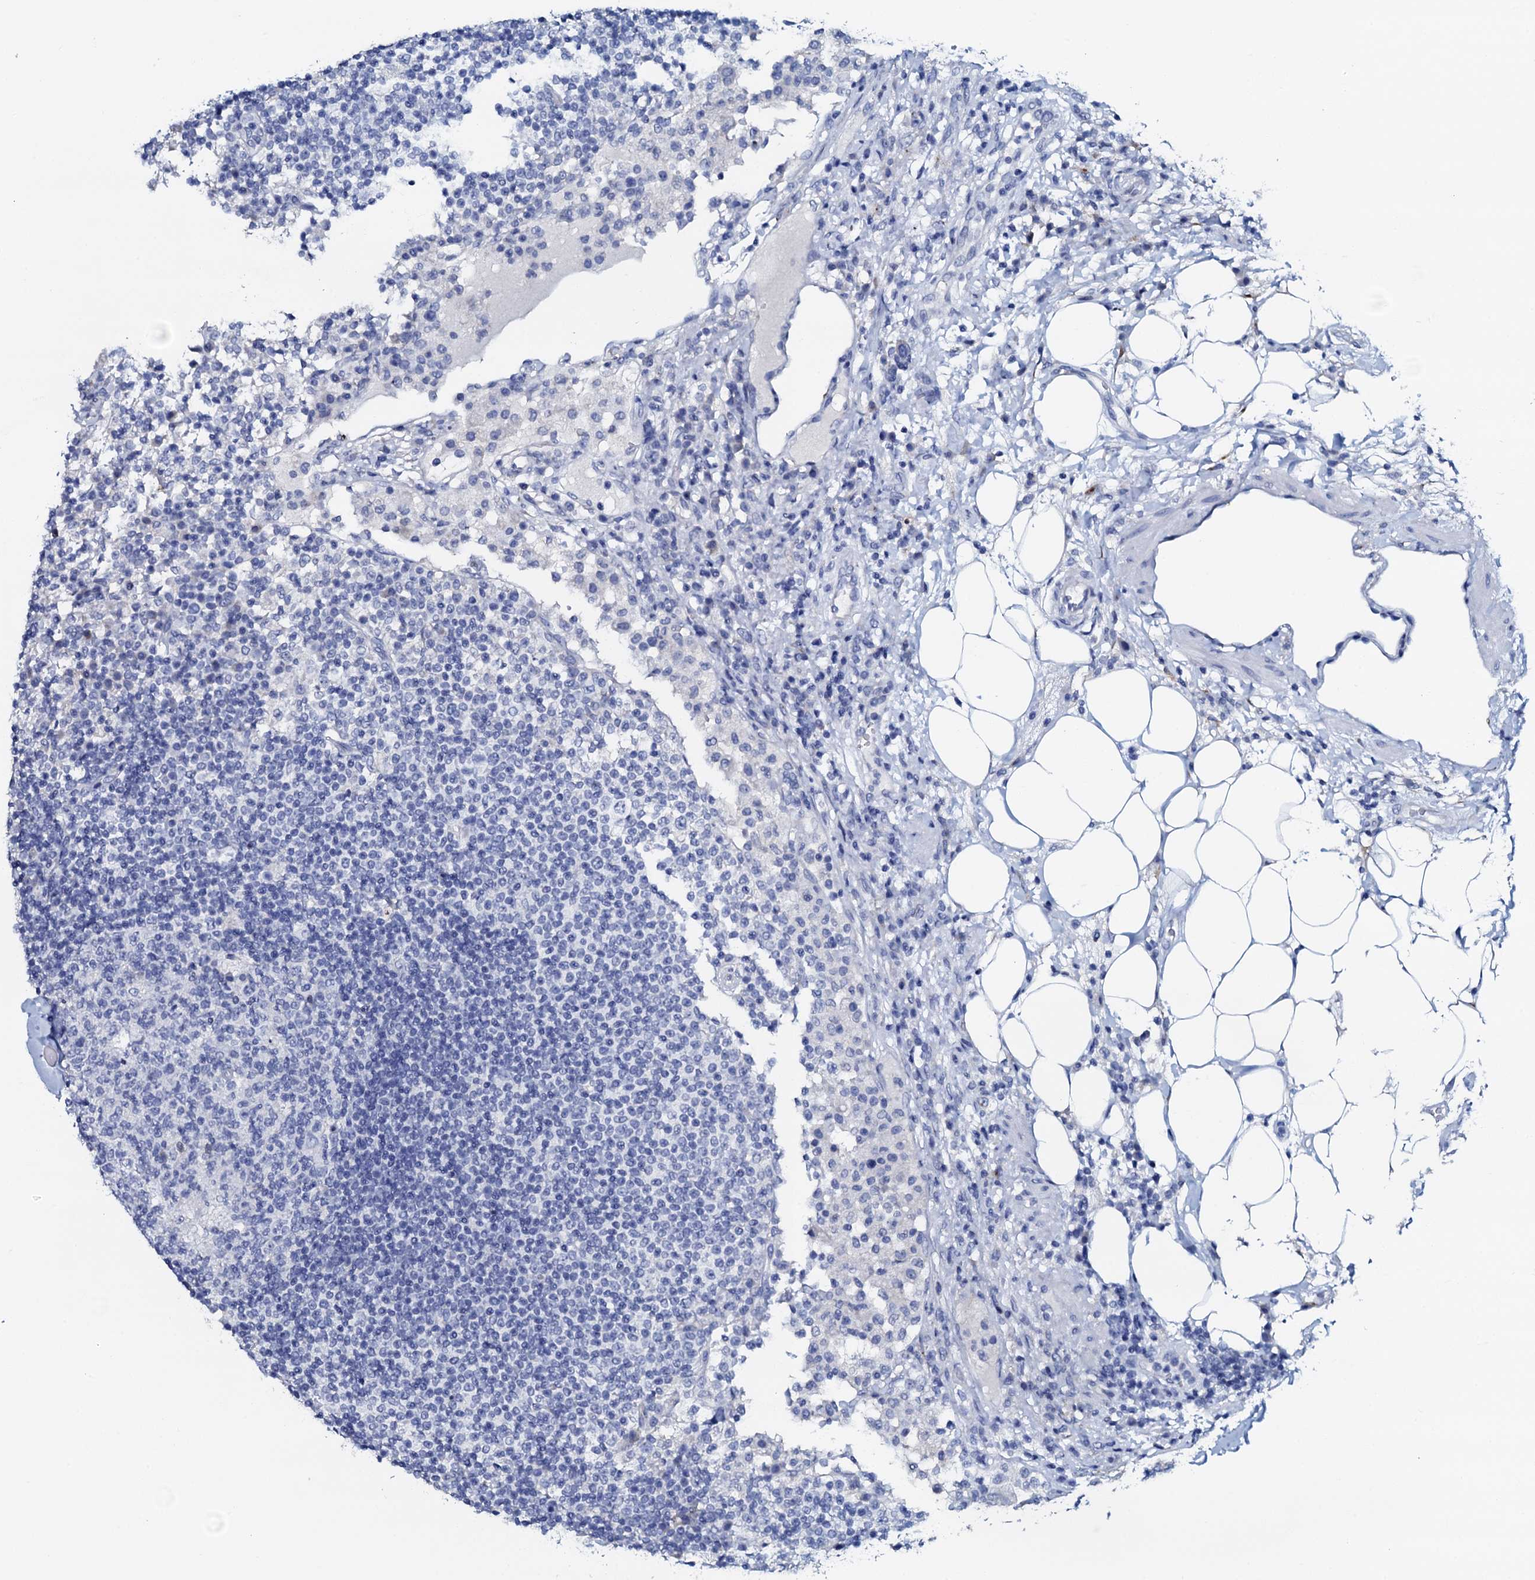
{"staining": {"intensity": "negative", "quantity": "none", "location": "none"}, "tissue": "lymph node", "cell_type": "Germinal center cells", "image_type": "normal", "snomed": [{"axis": "morphology", "description": "Normal tissue, NOS"}, {"axis": "topography", "description": "Lymph node"}], "caption": "Lymph node was stained to show a protein in brown. There is no significant positivity in germinal center cells. (DAB (3,3'-diaminobenzidine) immunohistochemistry, high magnification).", "gene": "AMER2", "patient": {"sex": "female", "age": 53}}